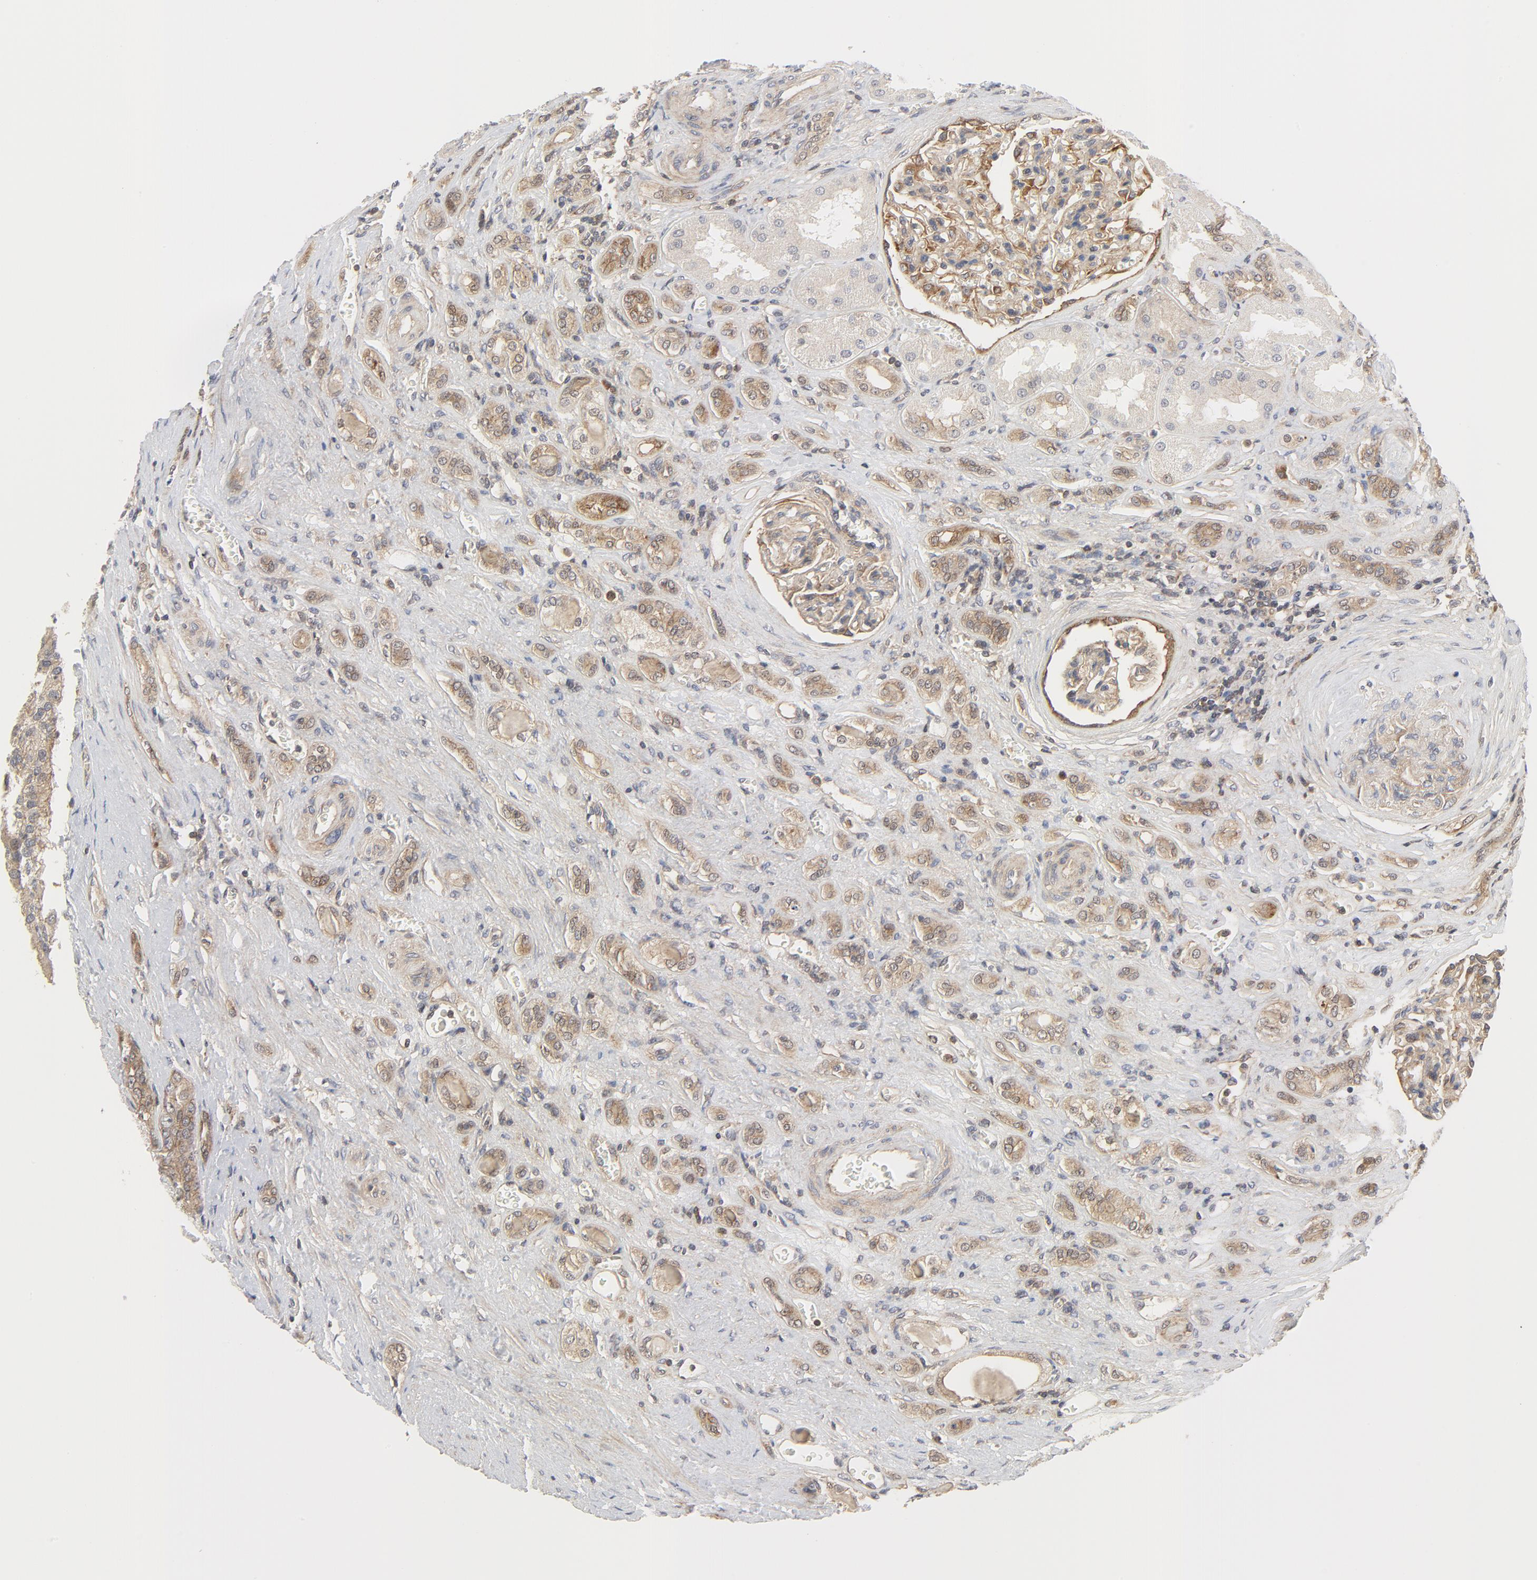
{"staining": {"intensity": "moderate", "quantity": ">75%", "location": "cytoplasmic/membranous"}, "tissue": "renal cancer", "cell_type": "Tumor cells", "image_type": "cancer", "snomed": [{"axis": "morphology", "description": "Adenocarcinoma, NOS"}, {"axis": "topography", "description": "Kidney"}], "caption": "Brown immunohistochemical staining in human renal cancer (adenocarcinoma) shows moderate cytoplasmic/membranous expression in approximately >75% of tumor cells.", "gene": "MAP2K7", "patient": {"sex": "male", "age": 46}}